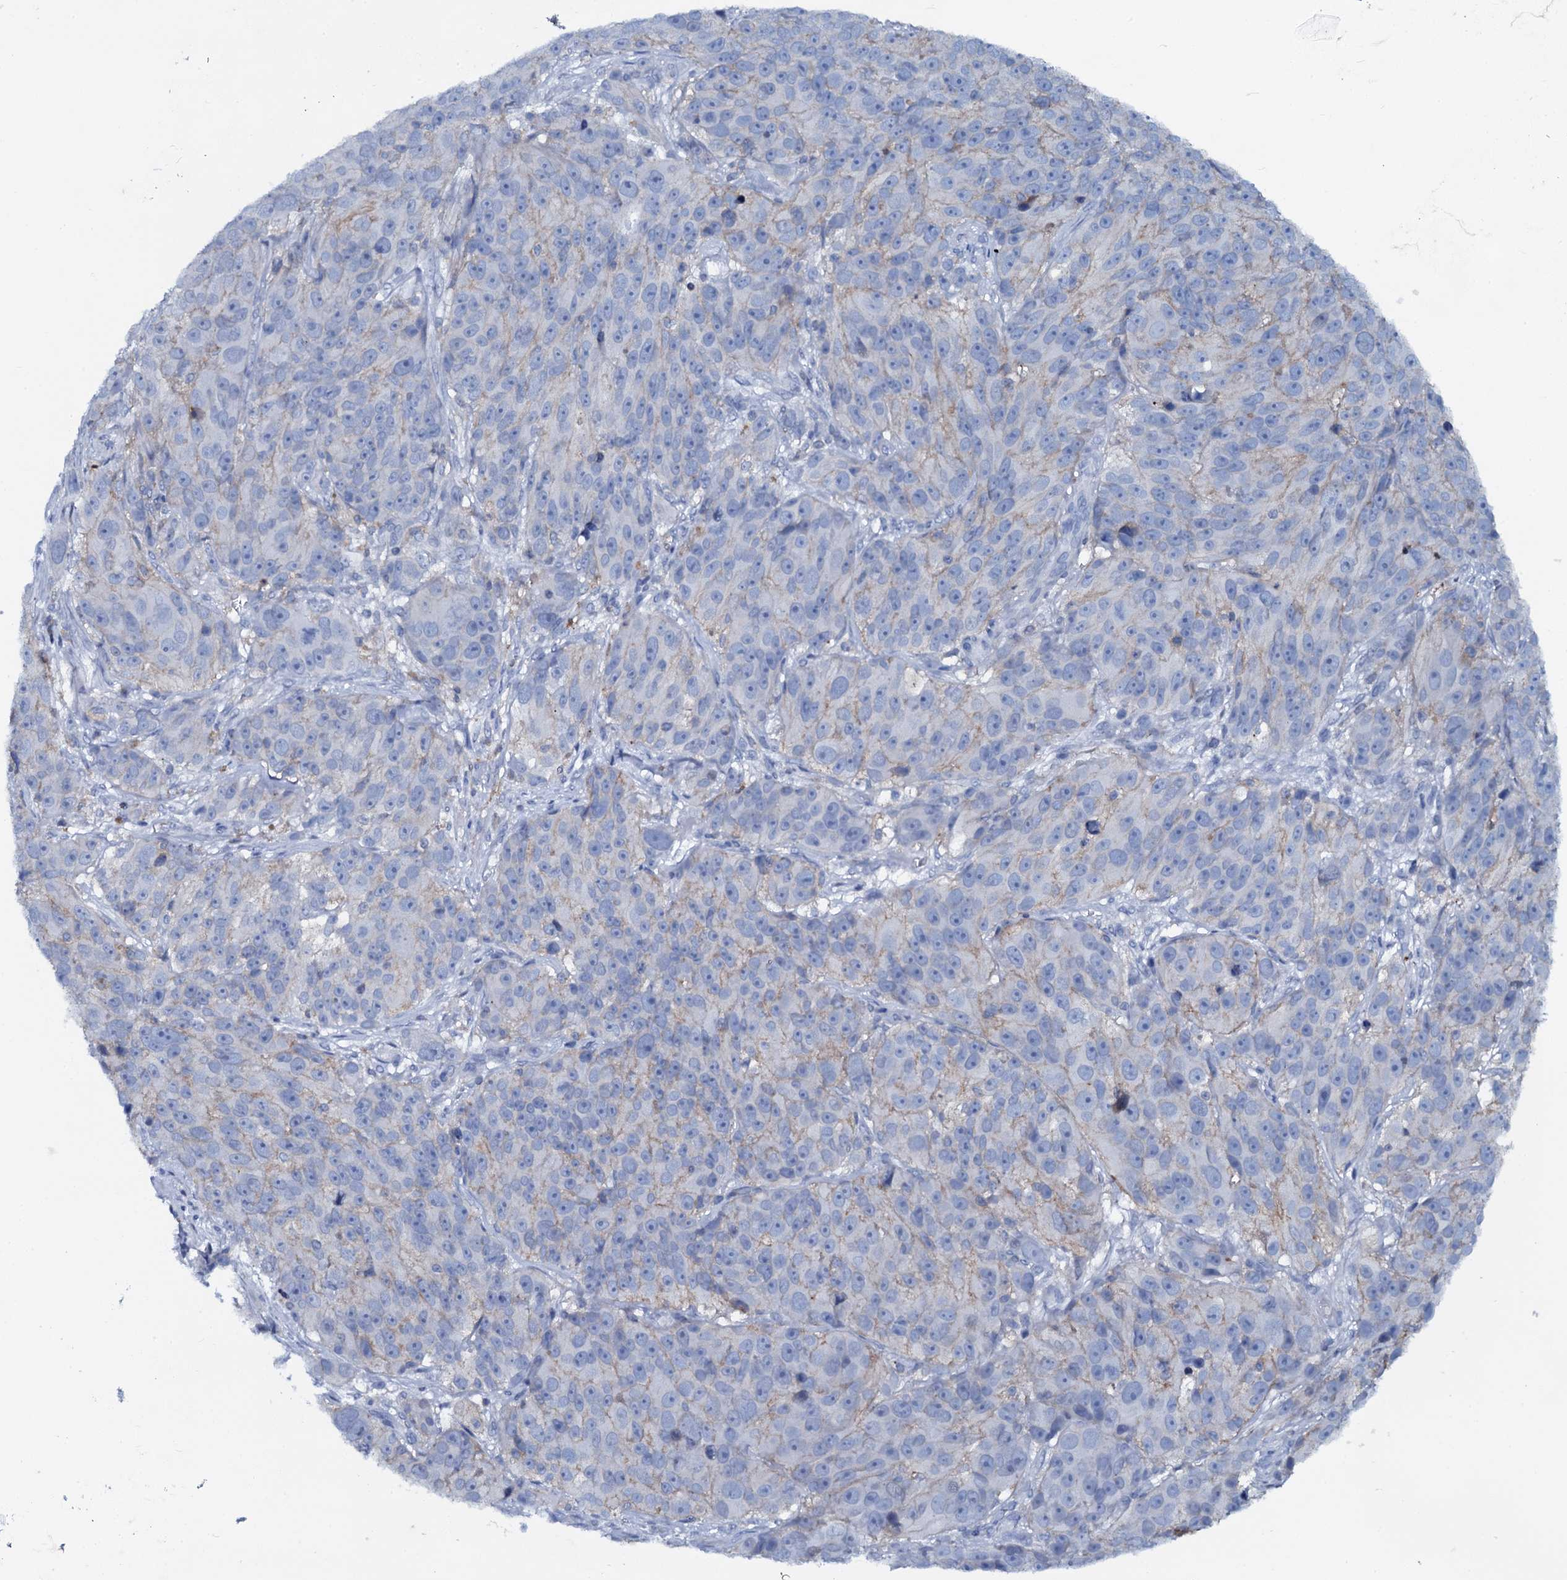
{"staining": {"intensity": "negative", "quantity": "none", "location": "none"}, "tissue": "melanoma", "cell_type": "Tumor cells", "image_type": "cancer", "snomed": [{"axis": "morphology", "description": "Malignant melanoma, NOS"}, {"axis": "topography", "description": "Skin"}], "caption": "An IHC histopathology image of malignant melanoma is shown. There is no staining in tumor cells of malignant melanoma. The staining is performed using DAB brown chromogen with nuclei counter-stained in using hematoxylin.", "gene": "SLC4A7", "patient": {"sex": "male", "age": 84}}